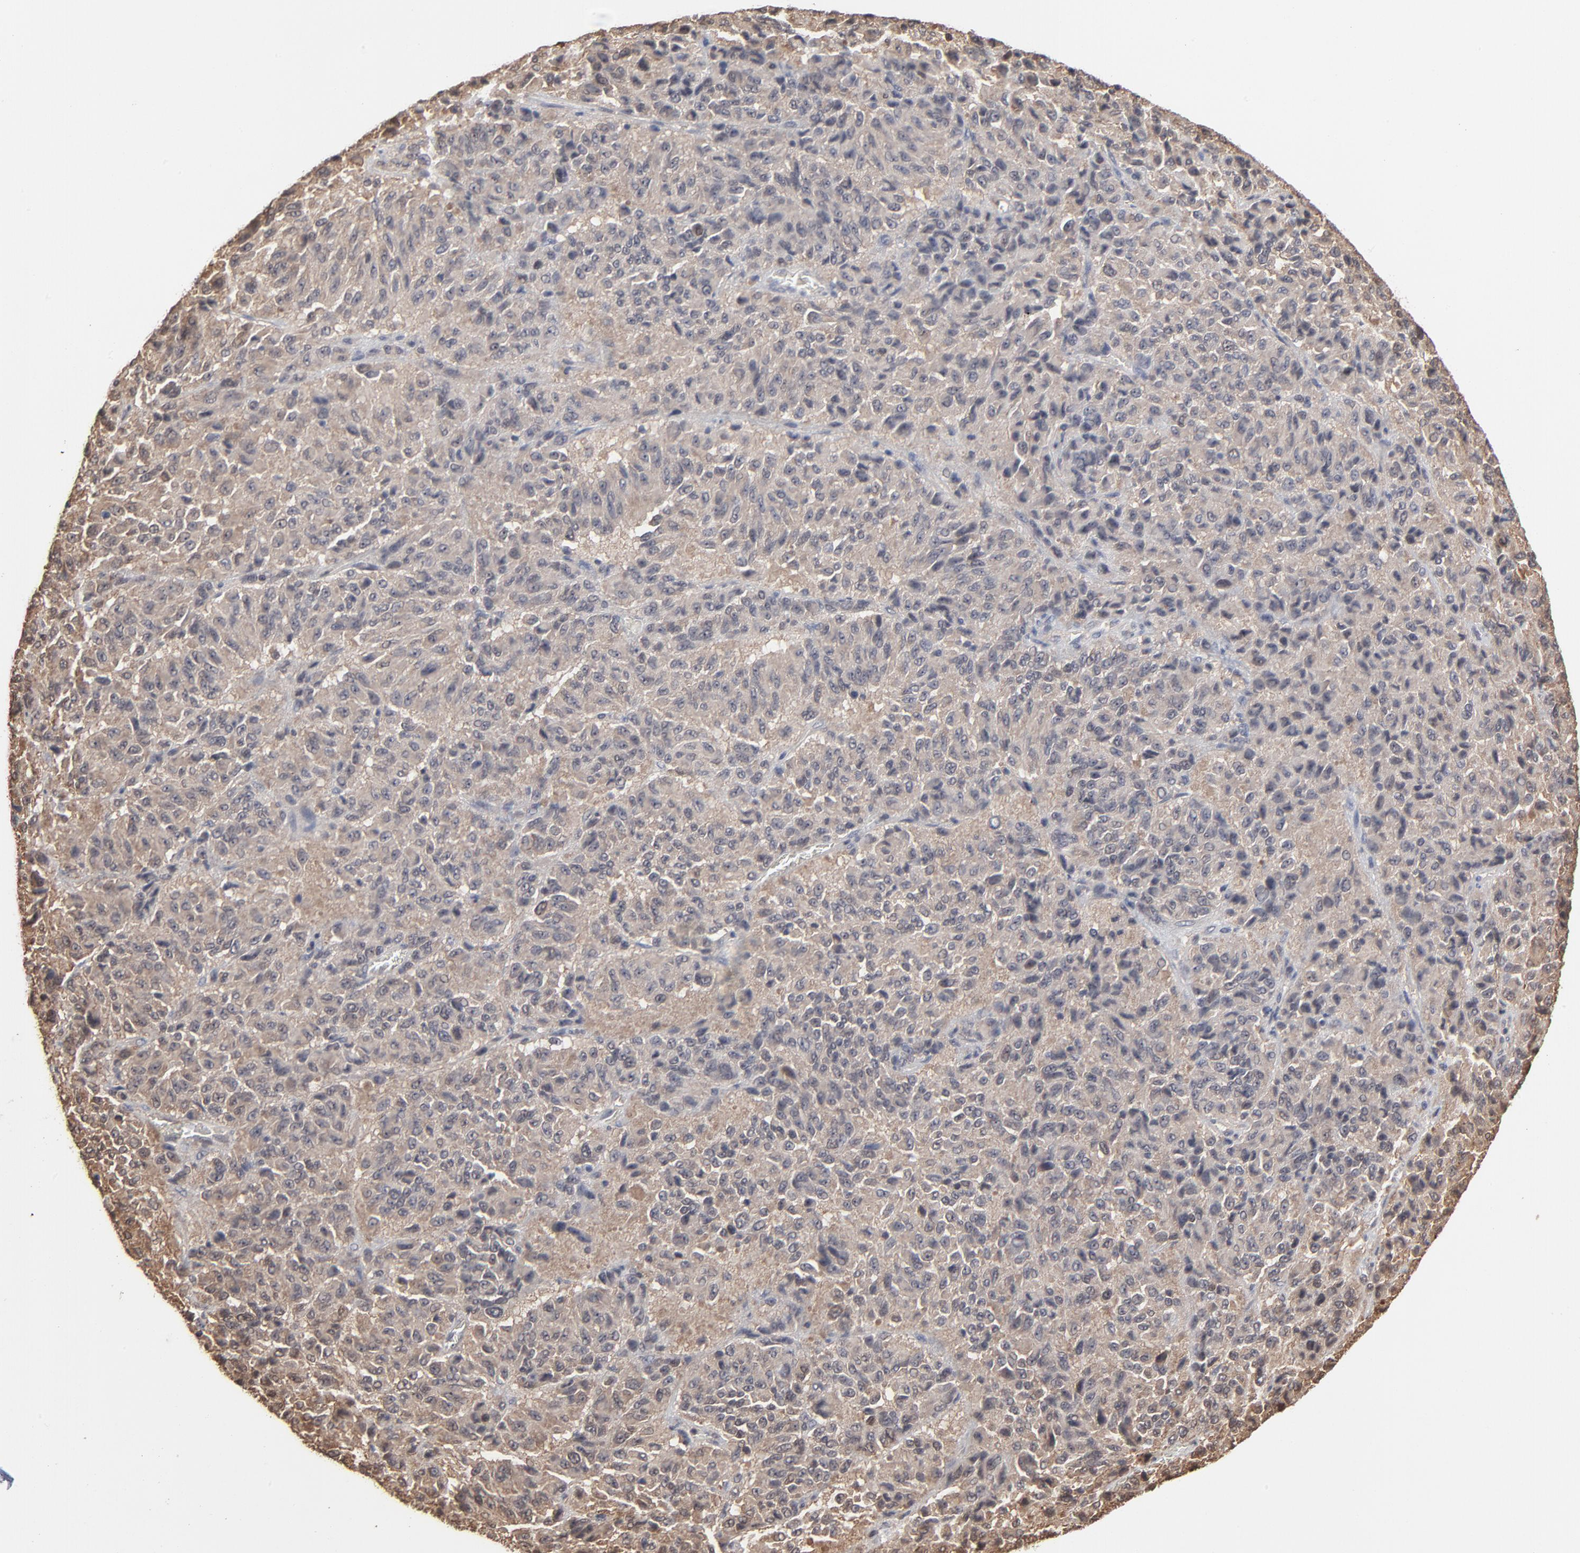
{"staining": {"intensity": "weak", "quantity": ">75%", "location": "cytoplasmic/membranous"}, "tissue": "melanoma", "cell_type": "Tumor cells", "image_type": "cancer", "snomed": [{"axis": "morphology", "description": "Malignant melanoma, Metastatic site"}, {"axis": "topography", "description": "Lung"}], "caption": "Protein staining of melanoma tissue displays weak cytoplasmic/membranous expression in approximately >75% of tumor cells.", "gene": "MAP2K1", "patient": {"sex": "male", "age": 64}}